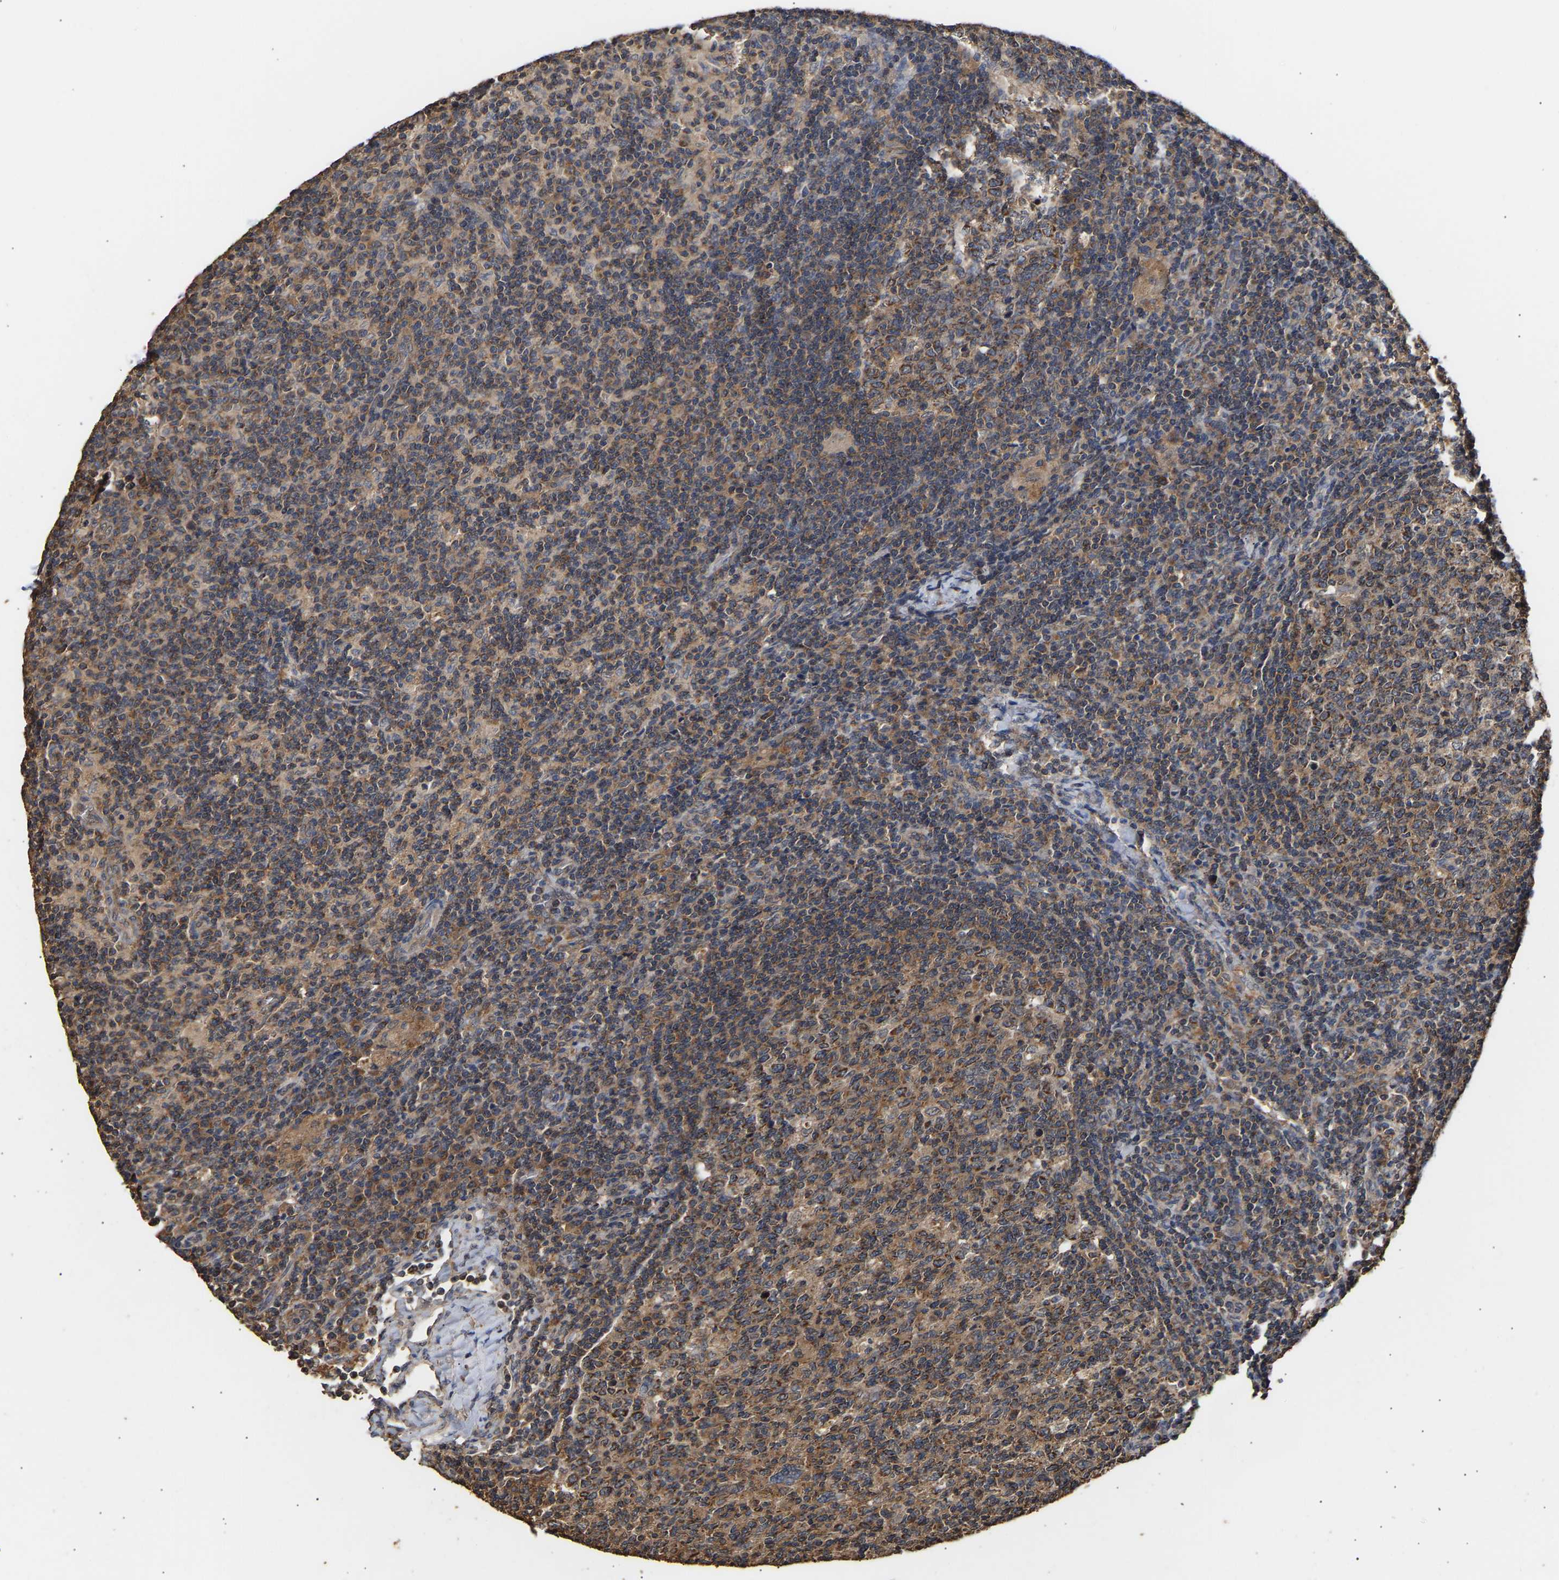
{"staining": {"intensity": "moderate", "quantity": ">75%", "location": "cytoplasmic/membranous"}, "tissue": "lymph node", "cell_type": "Germinal center cells", "image_type": "normal", "snomed": [{"axis": "morphology", "description": "Normal tissue, NOS"}, {"axis": "morphology", "description": "Inflammation, NOS"}, {"axis": "topography", "description": "Lymph node"}], "caption": "Immunohistochemistry (IHC) (DAB) staining of benign lymph node demonstrates moderate cytoplasmic/membranous protein staining in about >75% of germinal center cells. The protein of interest is shown in brown color, while the nuclei are stained blue.", "gene": "ZNF26", "patient": {"sex": "male", "age": 55}}